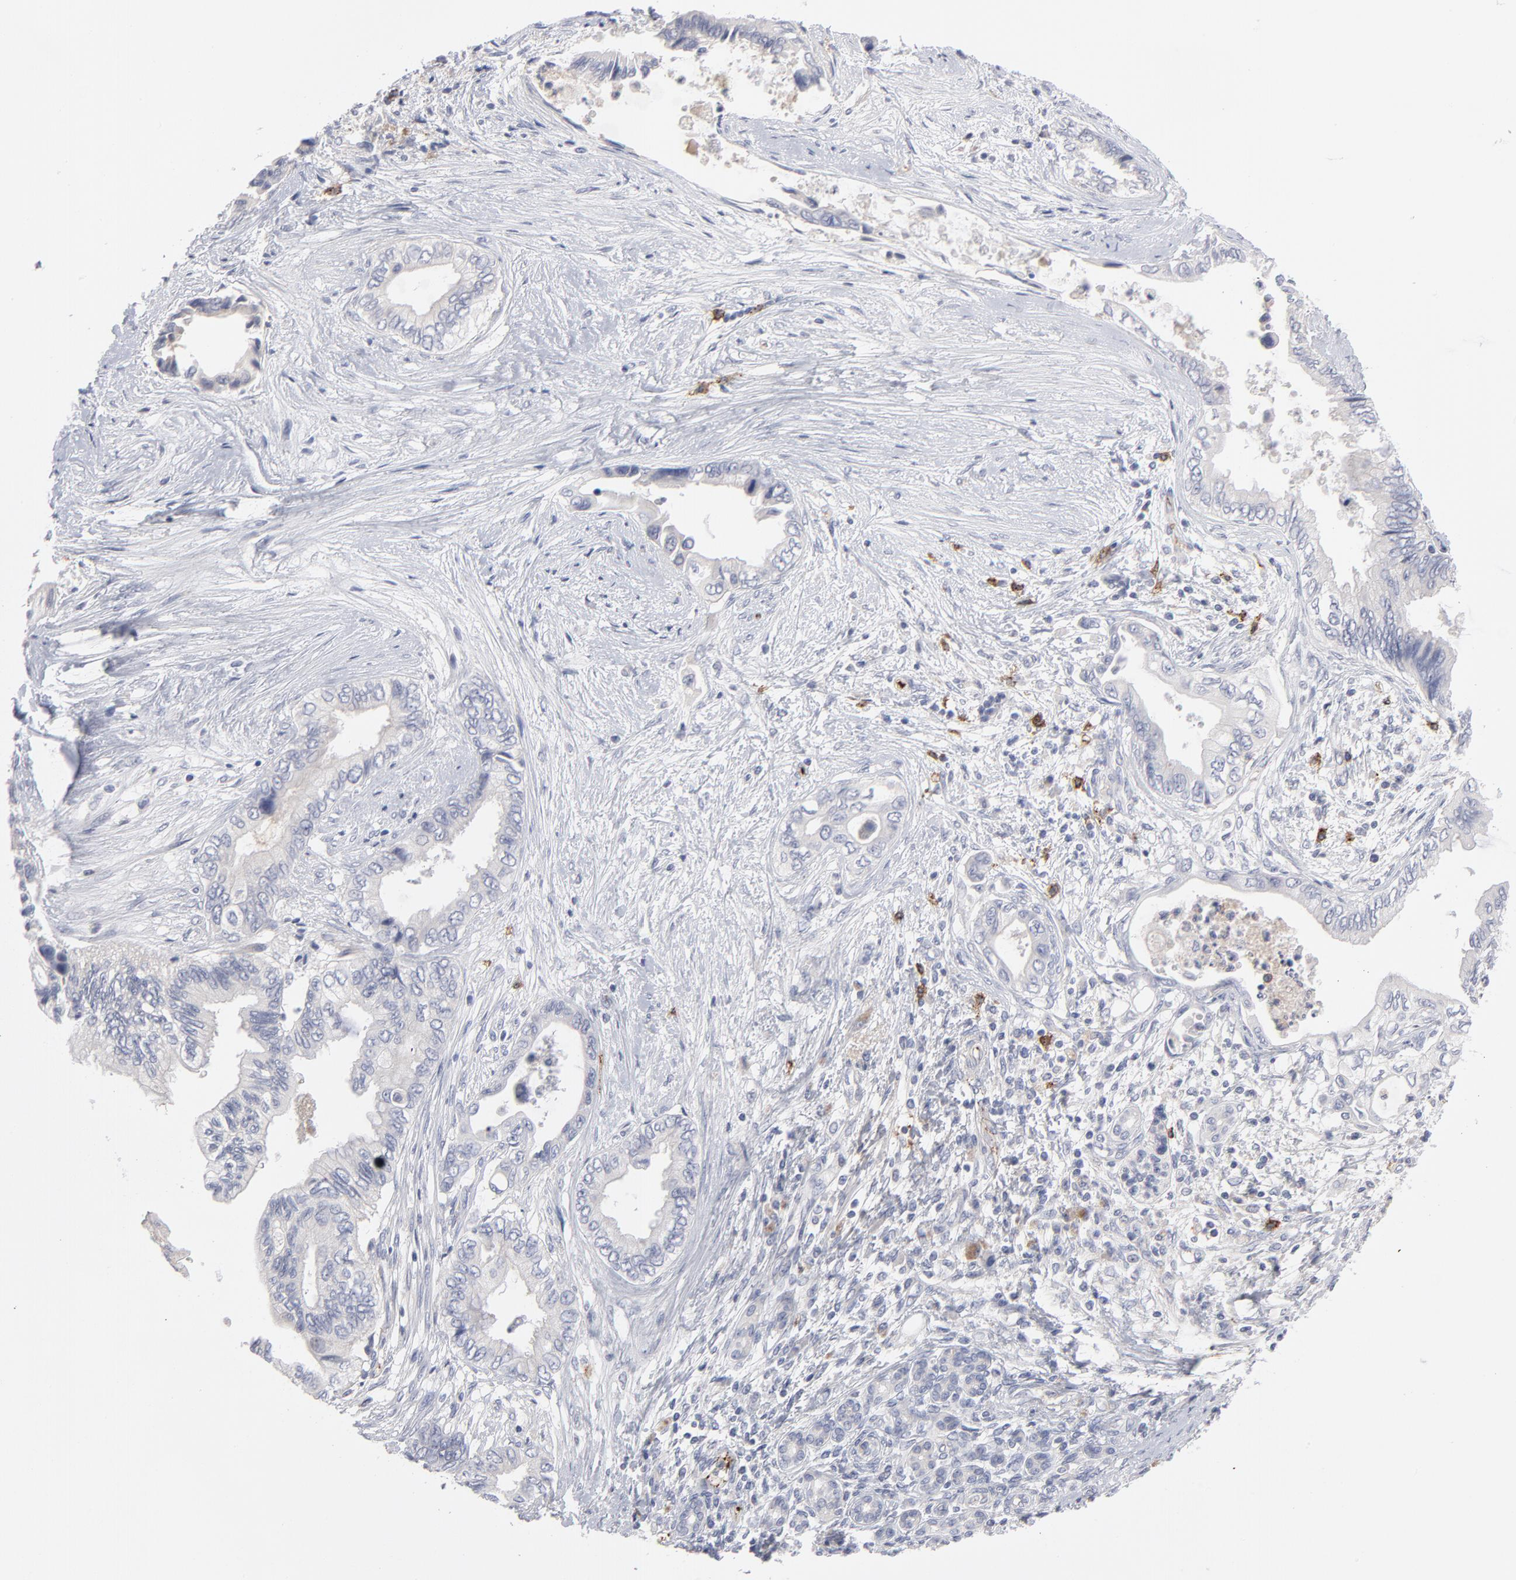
{"staining": {"intensity": "negative", "quantity": "none", "location": "none"}, "tissue": "pancreatic cancer", "cell_type": "Tumor cells", "image_type": "cancer", "snomed": [{"axis": "morphology", "description": "Adenocarcinoma, NOS"}, {"axis": "topography", "description": "Pancreas"}], "caption": "Immunohistochemistry (IHC) of human adenocarcinoma (pancreatic) demonstrates no positivity in tumor cells. (Stains: DAB (3,3'-diaminobenzidine) immunohistochemistry (IHC) with hematoxylin counter stain, Microscopy: brightfield microscopy at high magnification).", "gene": "CCR3", "patient": {"sex": "female", "age": 66}}